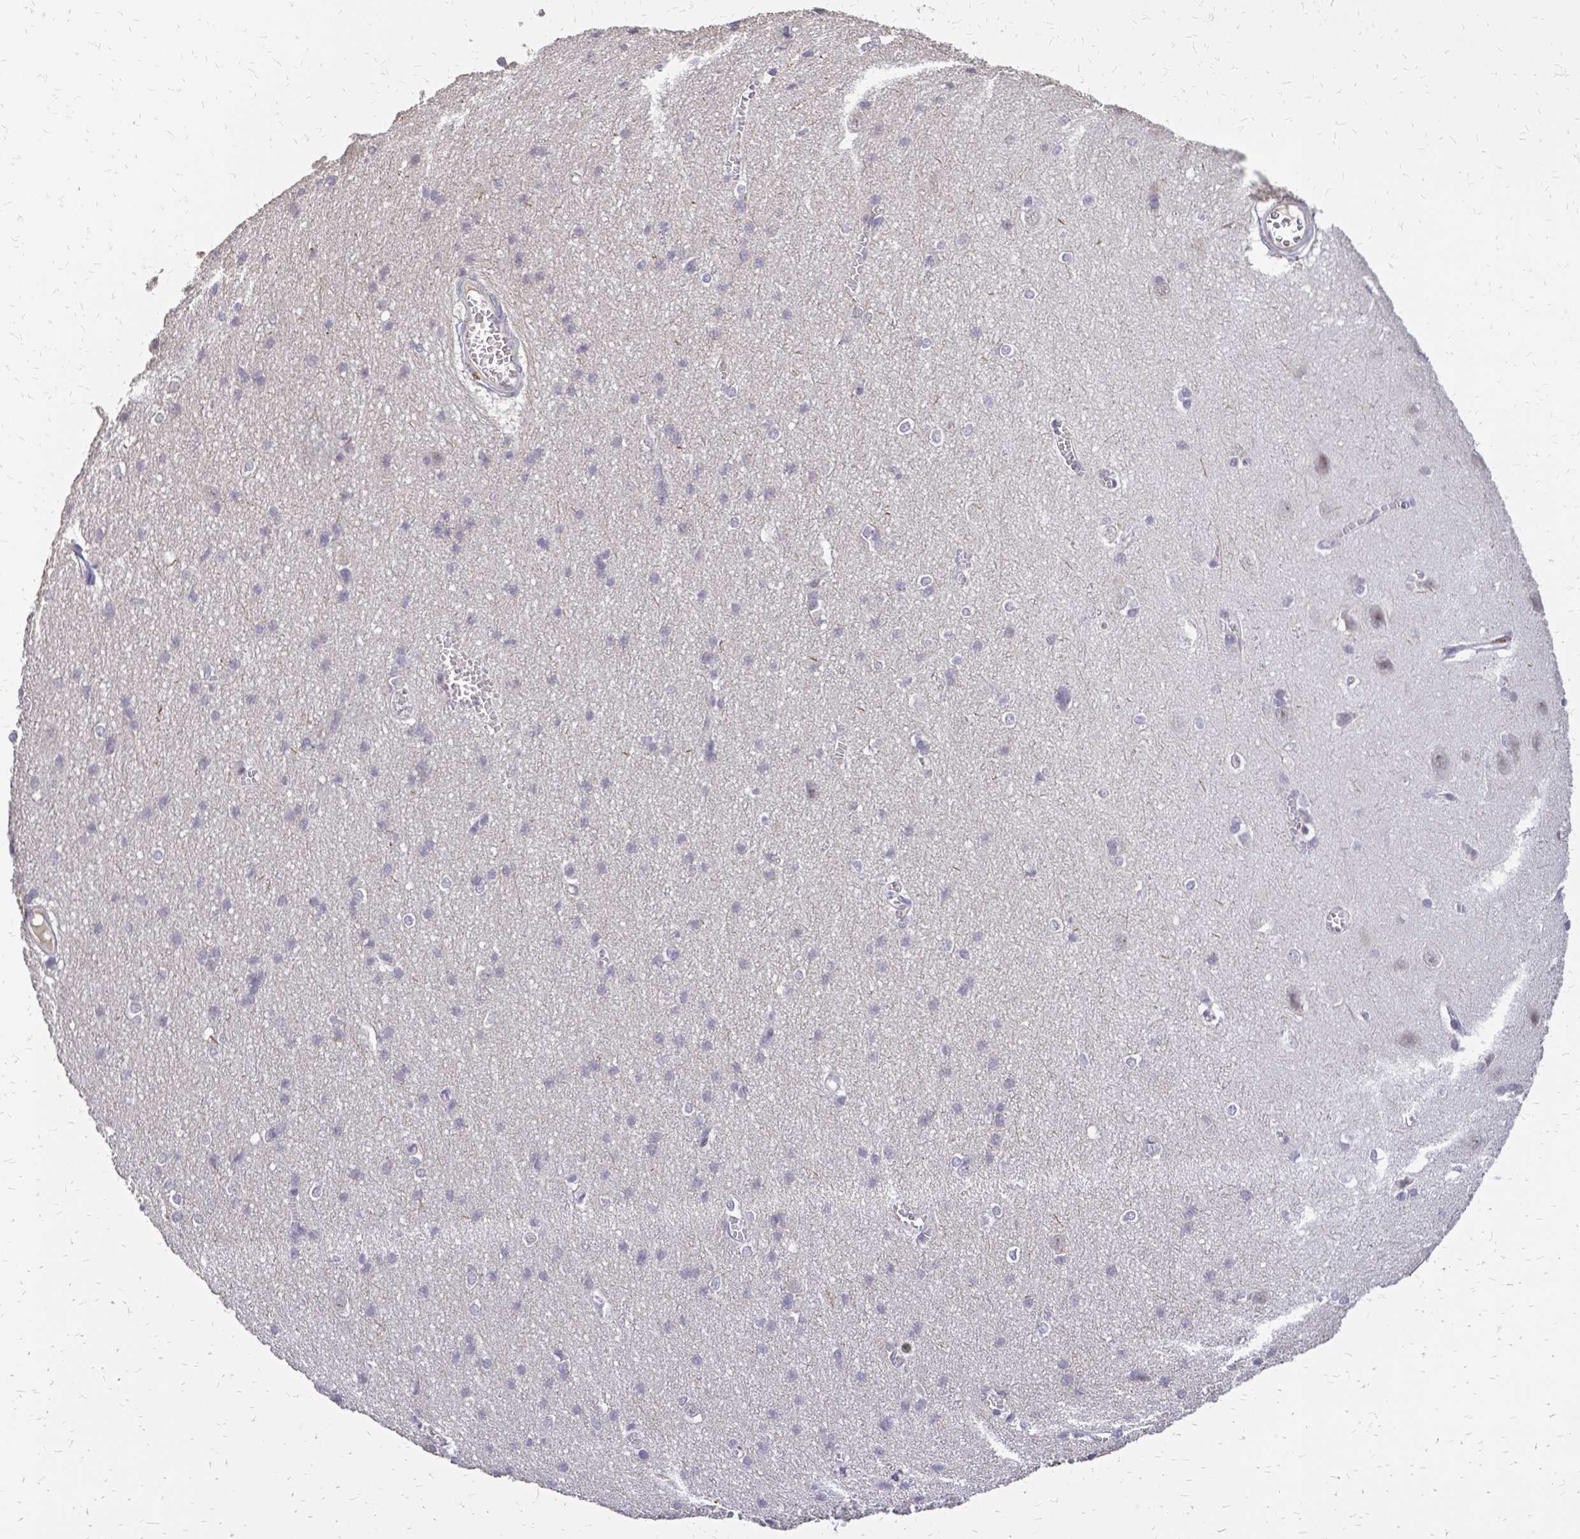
{"staining": {"intensity": "negative", "quantity": "none", "location": "none"}, "tissue": "cerebral cortex", "cell_type": "Endothelial cells", "image_type": "normal", "snomed": [{"axis": "morphology", "description": "Normal tissue, NOS"}, {"axis": "topography", "description": "Cerebral cortex"}], "caption": "The image shows no staining of endothelial cells in normal cerebral cortex.", "gene": "CIB1", "patient": {"sex": "male", "age": 37}}